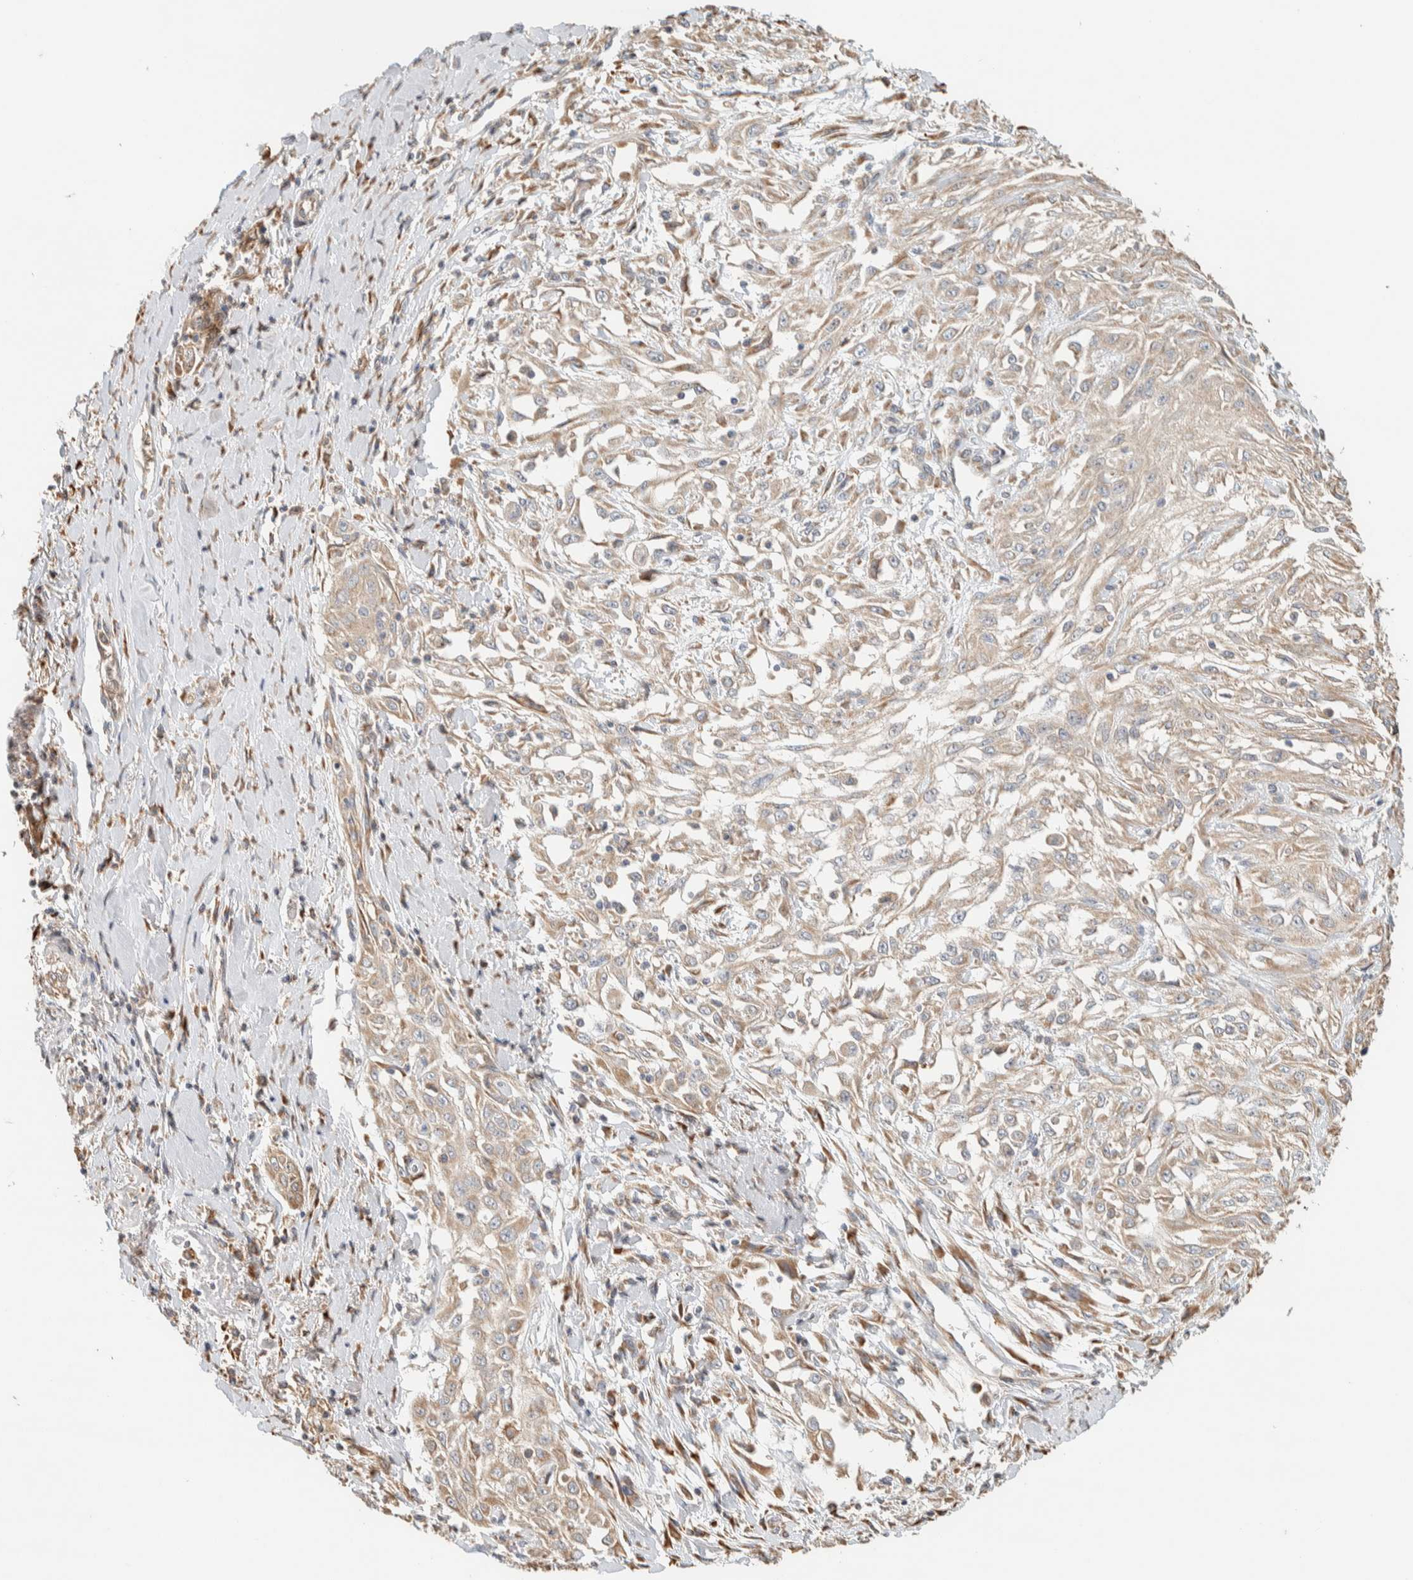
{"staining": {"intensity": "weak", "quantity": ">75%", "location": "cytoplasmic/membranous"}, "tissue": "skin cancer", "cell_type": "Tumor cells", "image_type": "cancer", "snomed": [{"axis": "morphology", "description": "Squamous cell carcinoma, NOS"}, {"axis": "morphology", "description": "Squamous cell carcinoma, metastatic, NOS"}, {"axis": "topography", "description": "Skin"}, {"axis": "topography", "description": "Lymph node"}], "caption": "A brown stain highlights weak cytoplasmic/membranous staining of a protein in human skin metastatic squamous cell carcinoma tumor cells. Nuclei are stained in blue.", "gene": "RAB11FIP1", "patient": {"sex": "male", "age": 75}}